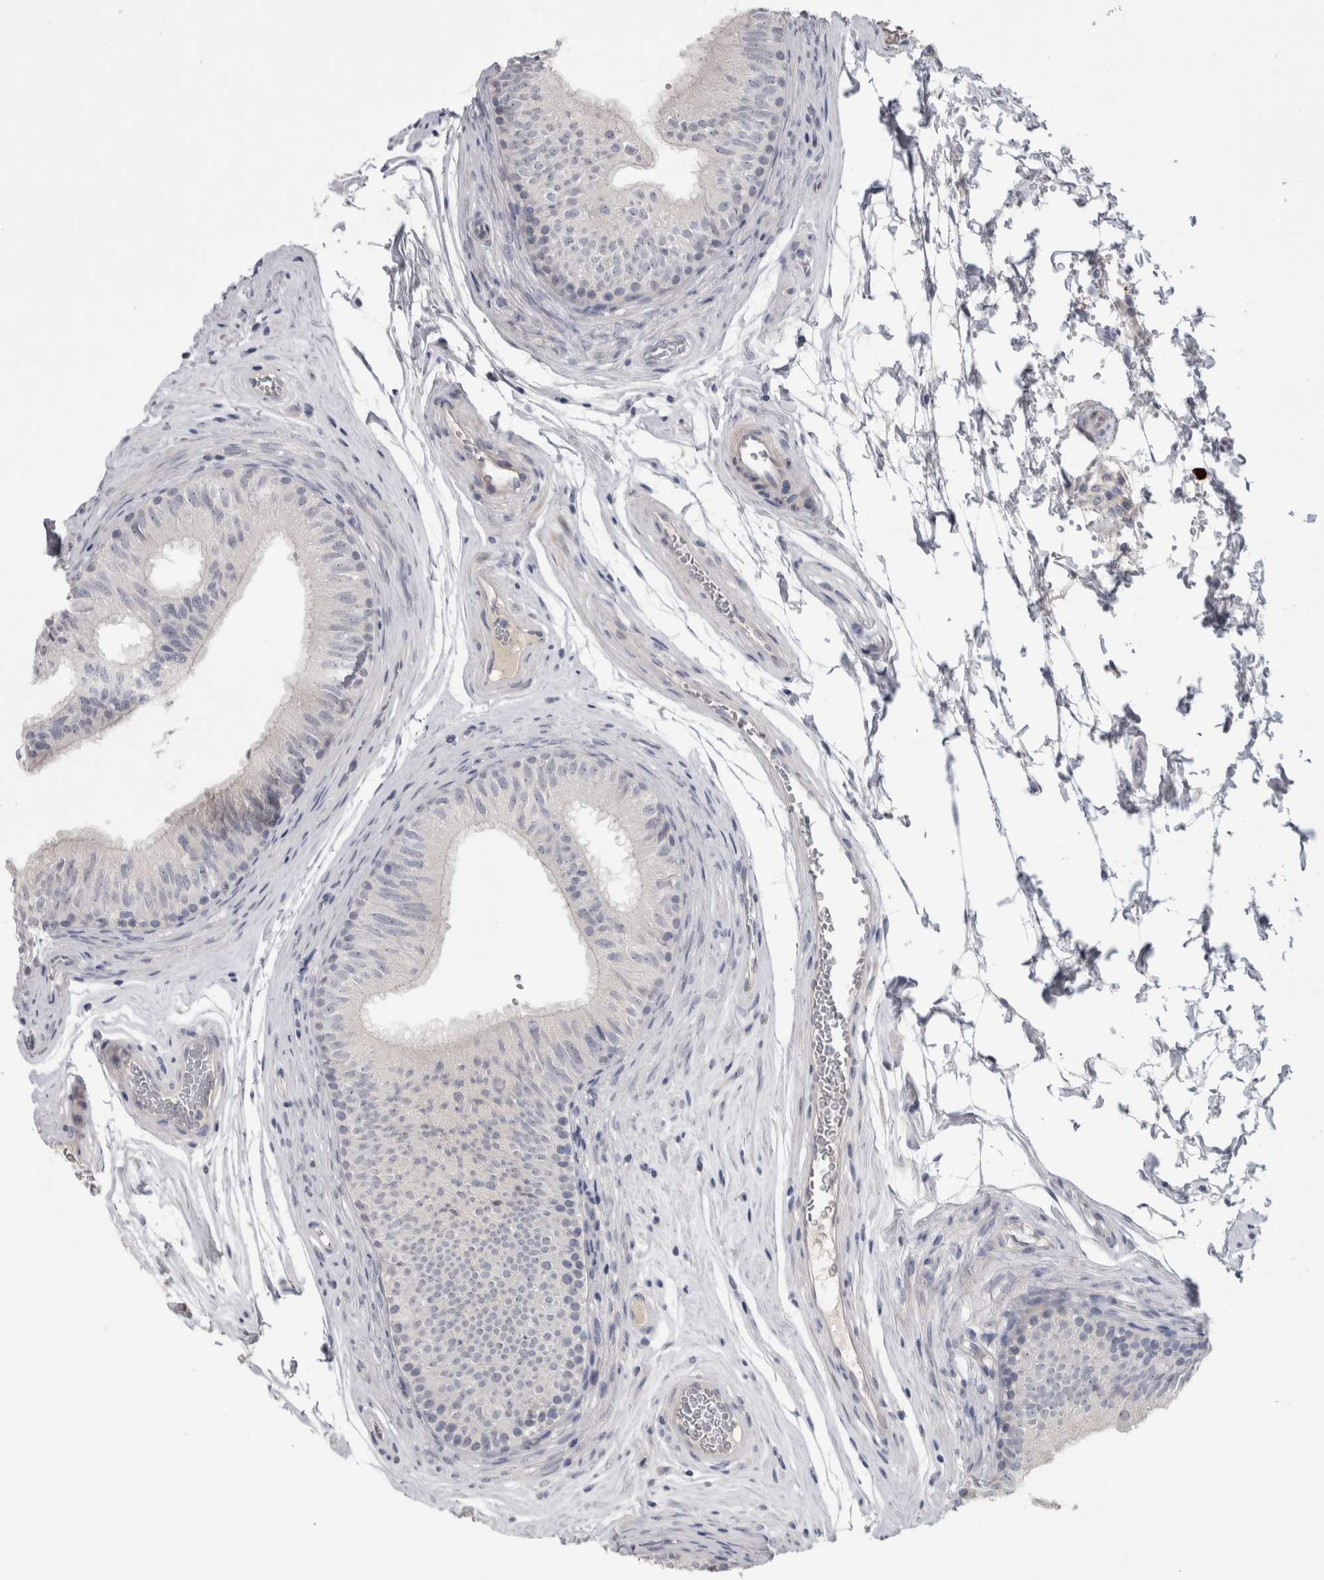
{"staining": {"intensity": "negative", "quantity": "none", "location": "none"}, "tissue": "epididymis", "cell_type": "Glandular cells", "image_type": "normal", "snomed": [{"axis": "morphology", "description": "Normal tissue, NOS"}, {"axis": "topography", "description": "Epididymis"}], "caption": "Epididymis stained for a protein using immunohistochemistry shows no expression glandular cells.", "gene": "ADAM2", "patient": {"sex": "male", "age": 36}}